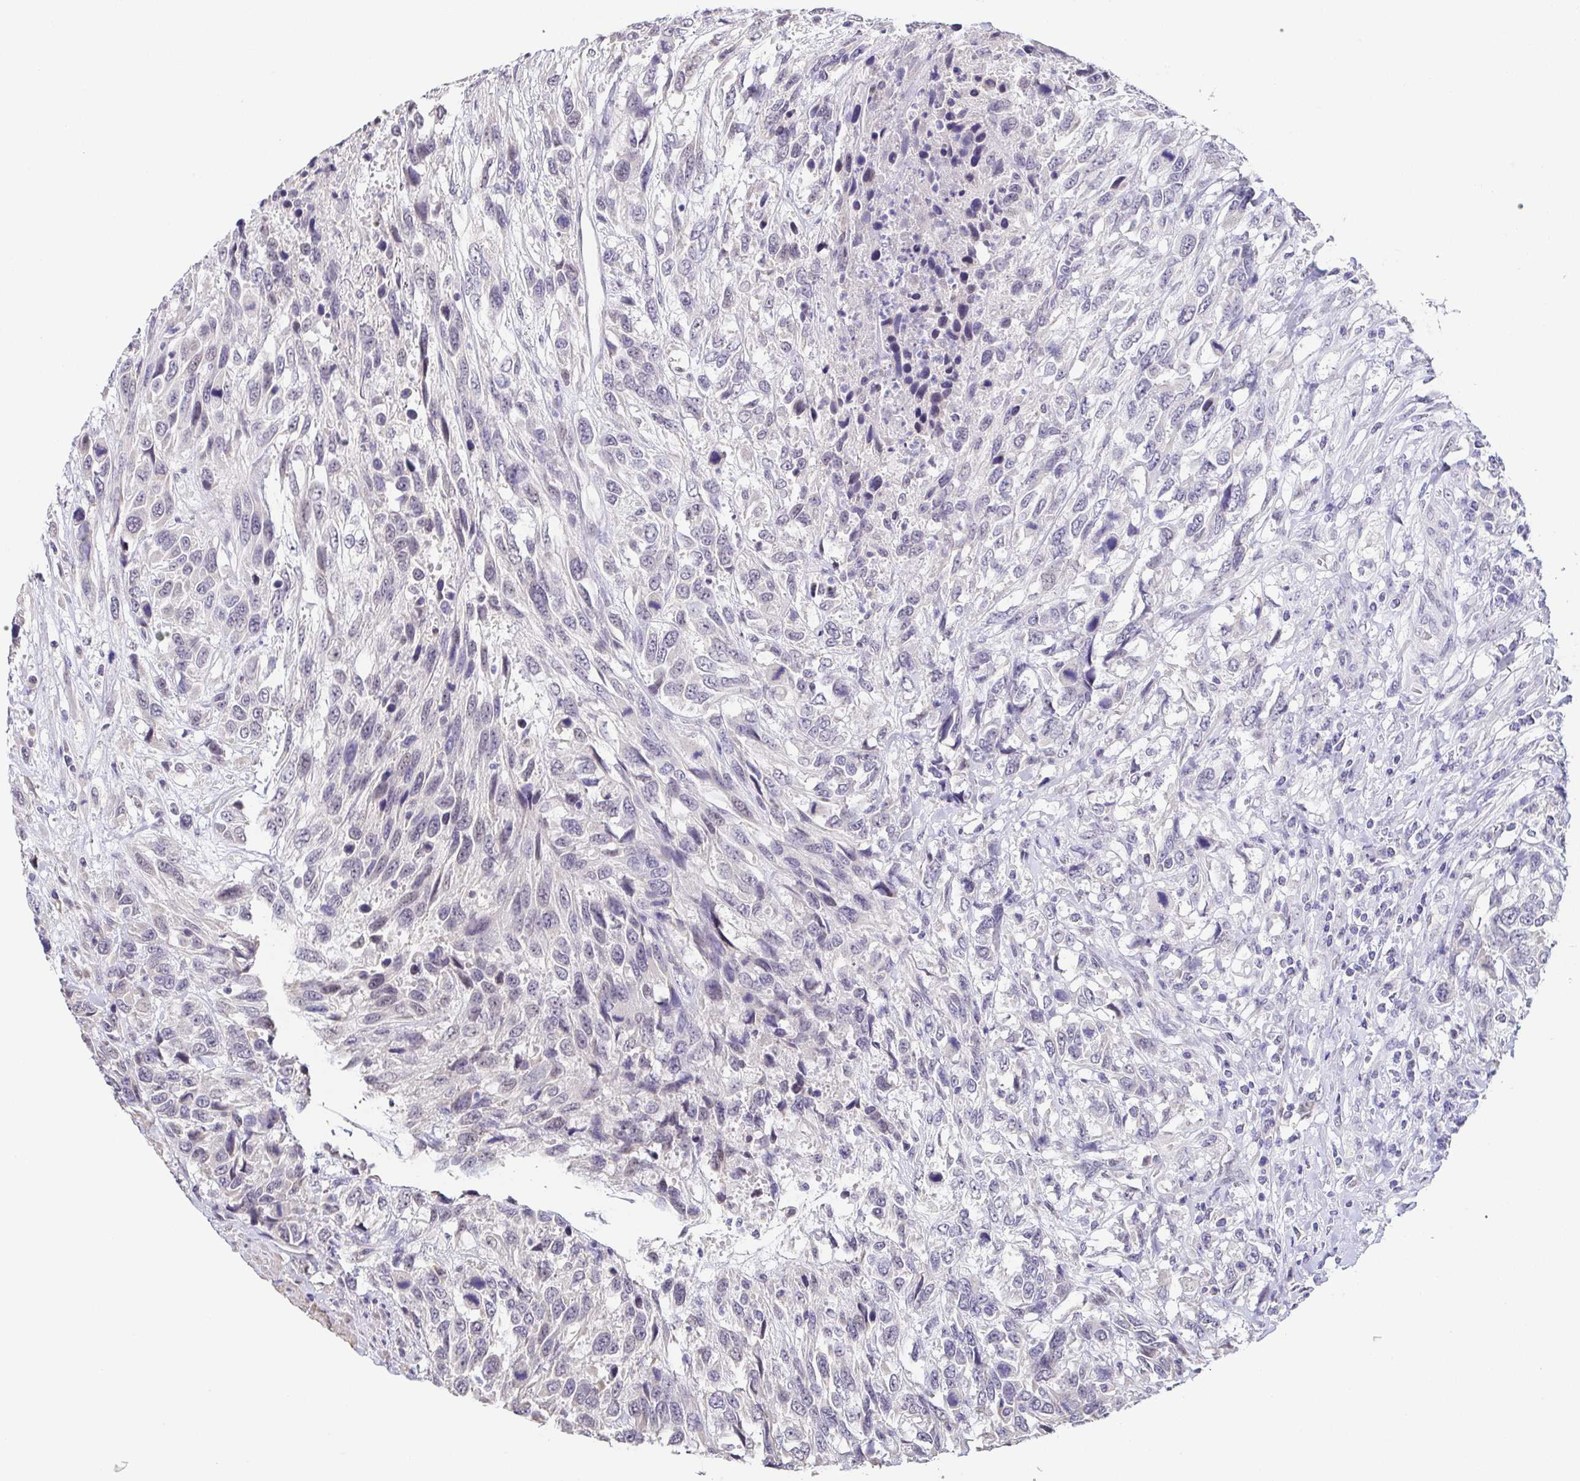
{"staining": {"intensity": "negative", "quantity": "none", "location": "none"}, "tissue": "urothelial cancer", "cell_type": "Tumor cells", "image_type": "cancer", "snomed": [{"axis": "morphology", "description": "Urothelial carcinoma, High grade"}, {"axis": "topography", "description": "Urinary bladder"}], "caption": "The photomicrograph demonstrates no staining of tumor cells in urothelial carcinoma (high-grade). Nuclei are stained in blue.", "gene": "NEFH", "patient": {"sex": "female", "age": 70}}